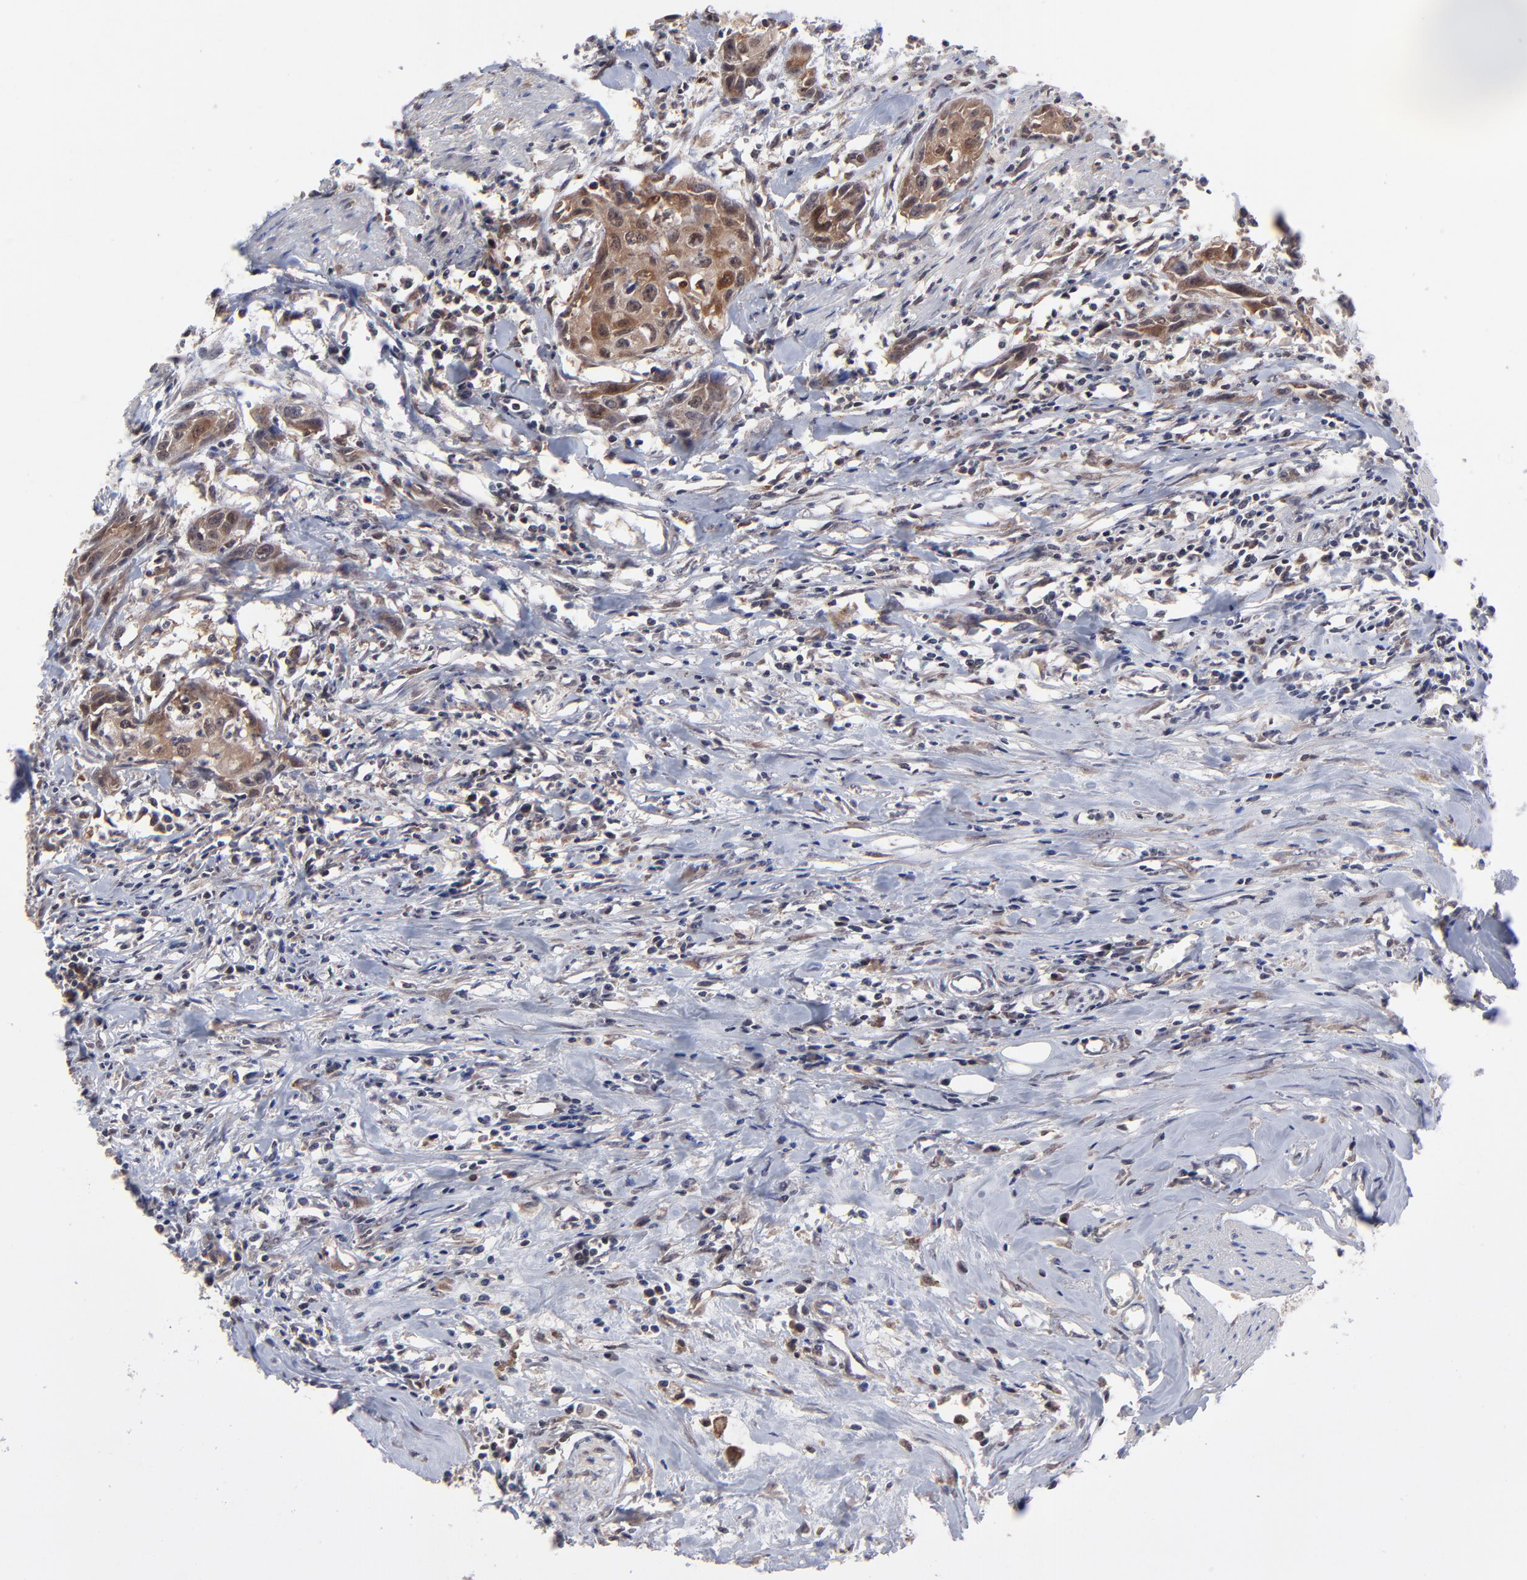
{"staining": {"intensity": "moderate", "quantity": ">75%", "location": "cytoplasmic/membranous"}, "tissue": "urothelial cancer", "cell_type": "Tumor cells", "image_type": "cancer", "snomed": [{"axis": "morphology", "description": "Urothelial carcinoma, High grade"}, {"axis": "topography", "description": "Urinary bladder"}], "caption": "Tumor cells display medium levels of moderate cytoplasmic/membranous expression in approximately >75% of cells in human high-grade urothelial carcinoma.", "gene": "UBE2L6", "patient": {"sex": "male", "age": 54}}